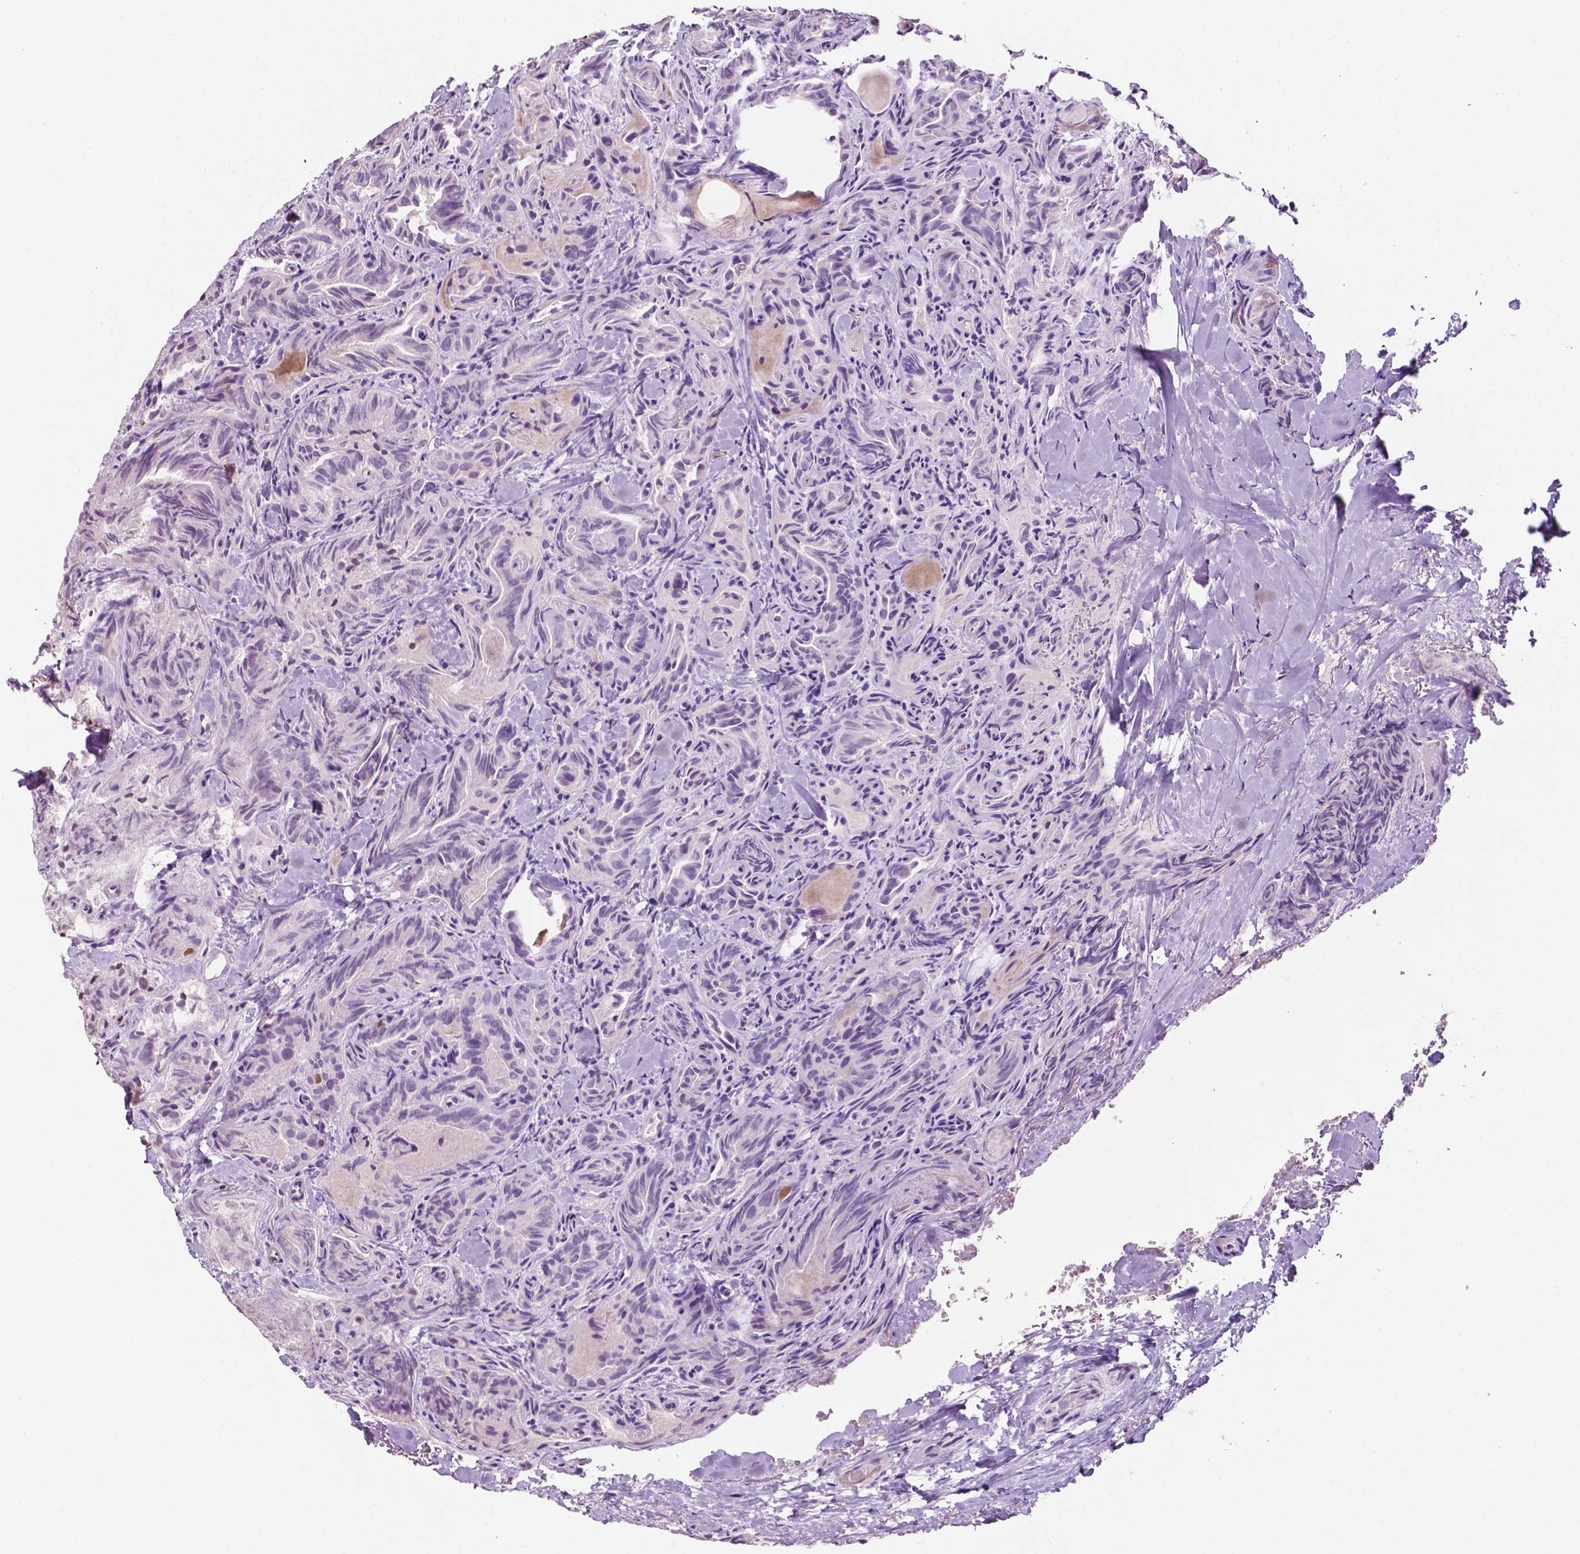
{"staining": {"intensity": "negative", "quantity": "none", "location": "none"}, "tissue": "thyroid cancer", "cell_type": "Tumor cells", "image_type": "cancer", "snomed": [{"axis": "morphology", "description": "Papillary adenocarcinoma, NOS"}, {"axis": "topography", "description": "Thyroid gland"}], "caption": "Thyroid papillary adenocarcinoma was stained to show a protein in brown. There is no significant expression in tumor cells.", "gene": "TBC1D10C", "patient": {"sex": "female", "age": 75}}